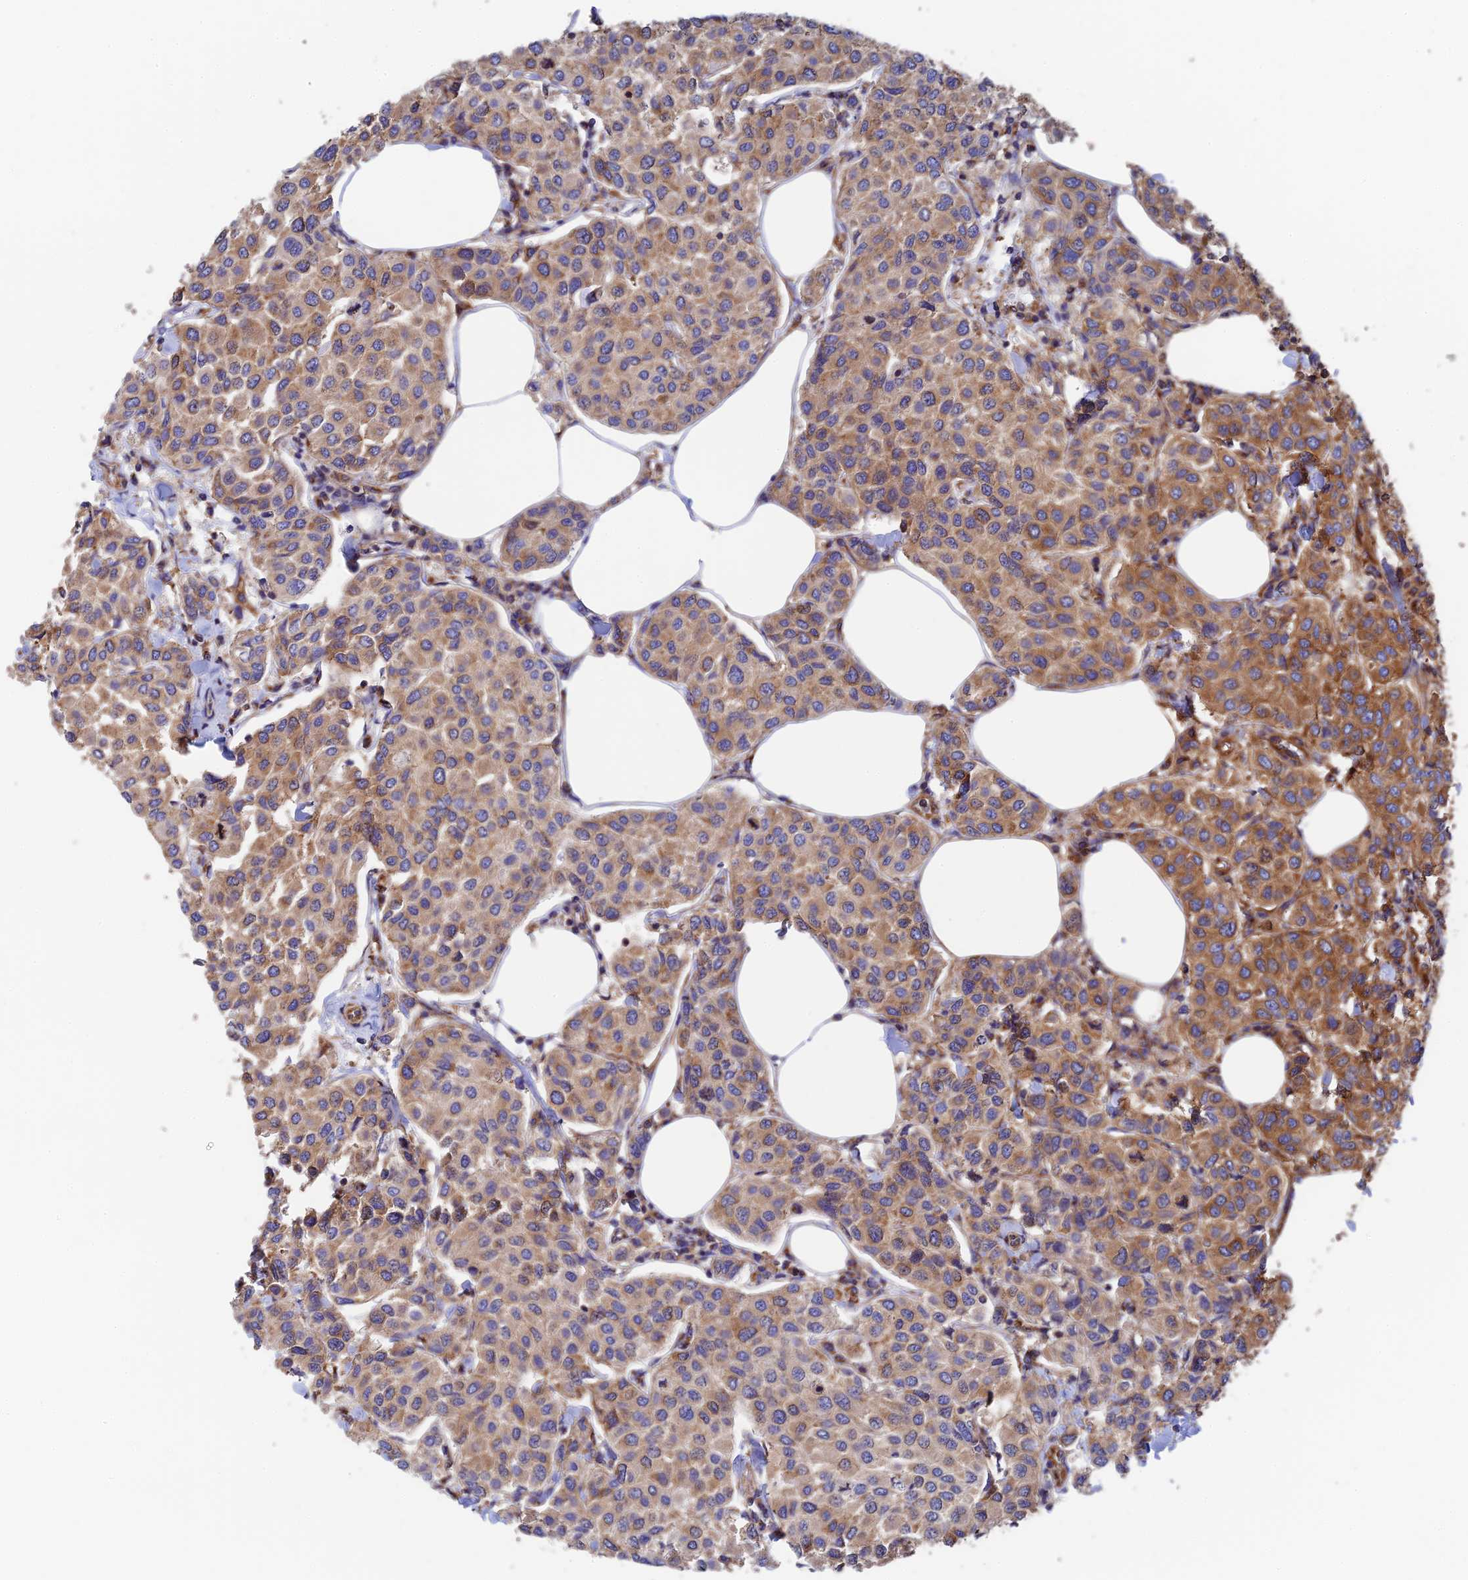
{"staining": {"intensity": "moderate", "quantity": ">75%", "location": "cytoplasmic/membranous"}, "tissue": "breast cancer", "cell_type": "Tumor cells", "image_type": "cancer", "snomed": [{"axis": "morphology", "description": "Duct carcinoma"}, {"axis": "topography", "description": "Breast"}], "caption": "Moderate cytoplasmic/membranous positivity is present in about >75% of tumor cells in intraductal carcinoma (breast).", "gene": "DCTN2", "patient": {"sex": "female", "age": 55}}